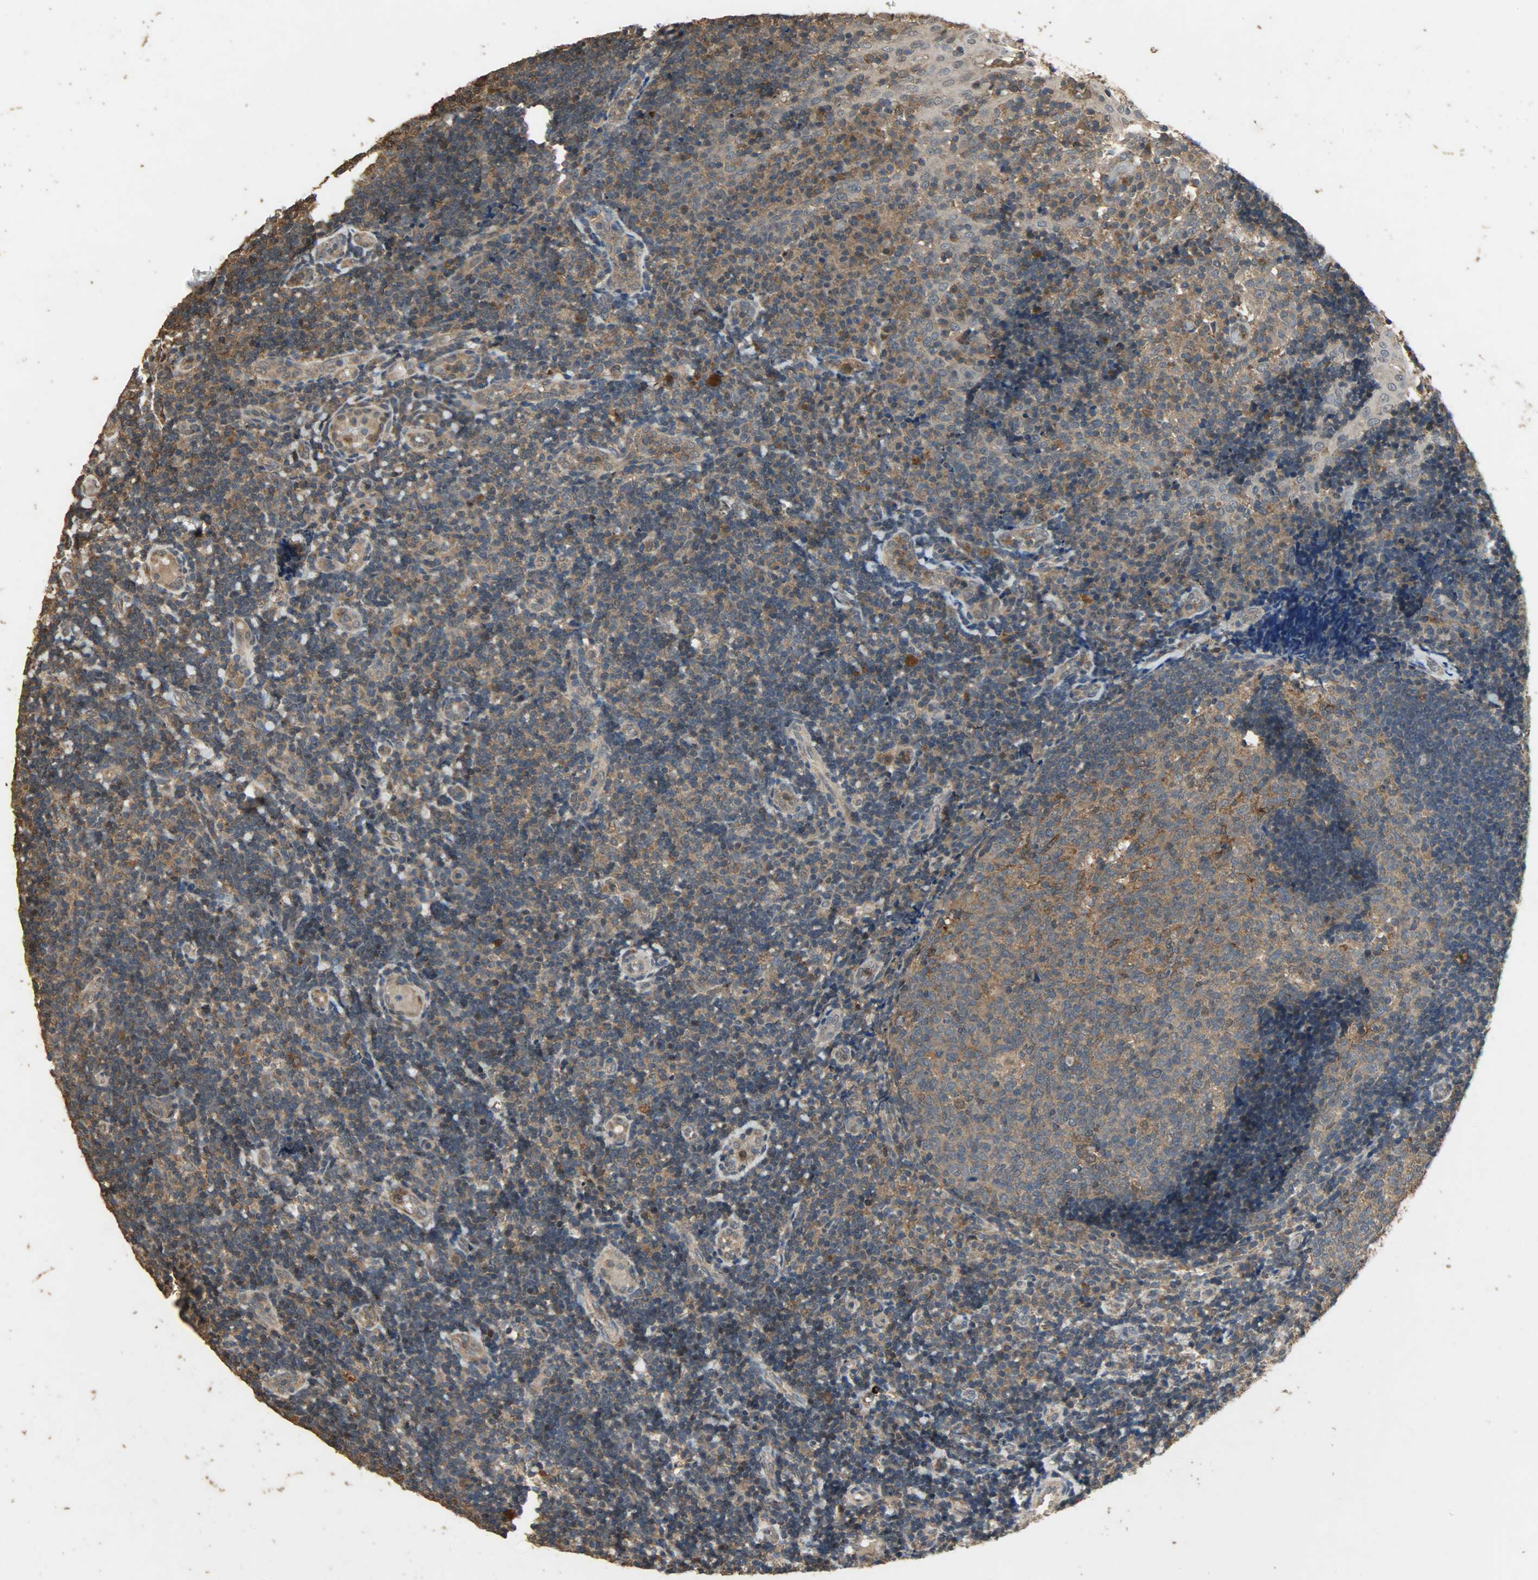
{"staining": {"intensity": "moderate", "quantity": ">75%", "location": "cytoplasmic/membranous"}, "tissue": "tonsil", "cell_type": "Germinal center cells", "image_type": "normal", "snomed": [{"axis": "morphology", "description": "Normal tissue, NOS"}, {"axis": "topography", "description": "Tonsil"}], "caption": "Moderate cytoplasmic/membranous protein positivity is present in about >75% of germinal center cells in tonsil. (DAB (3,3'-diaminobenzidine) IHC with brightfield microscopy, high magnification).", "gene": "CDKN2C", "patient": {"sex": "female", "age": 40}}